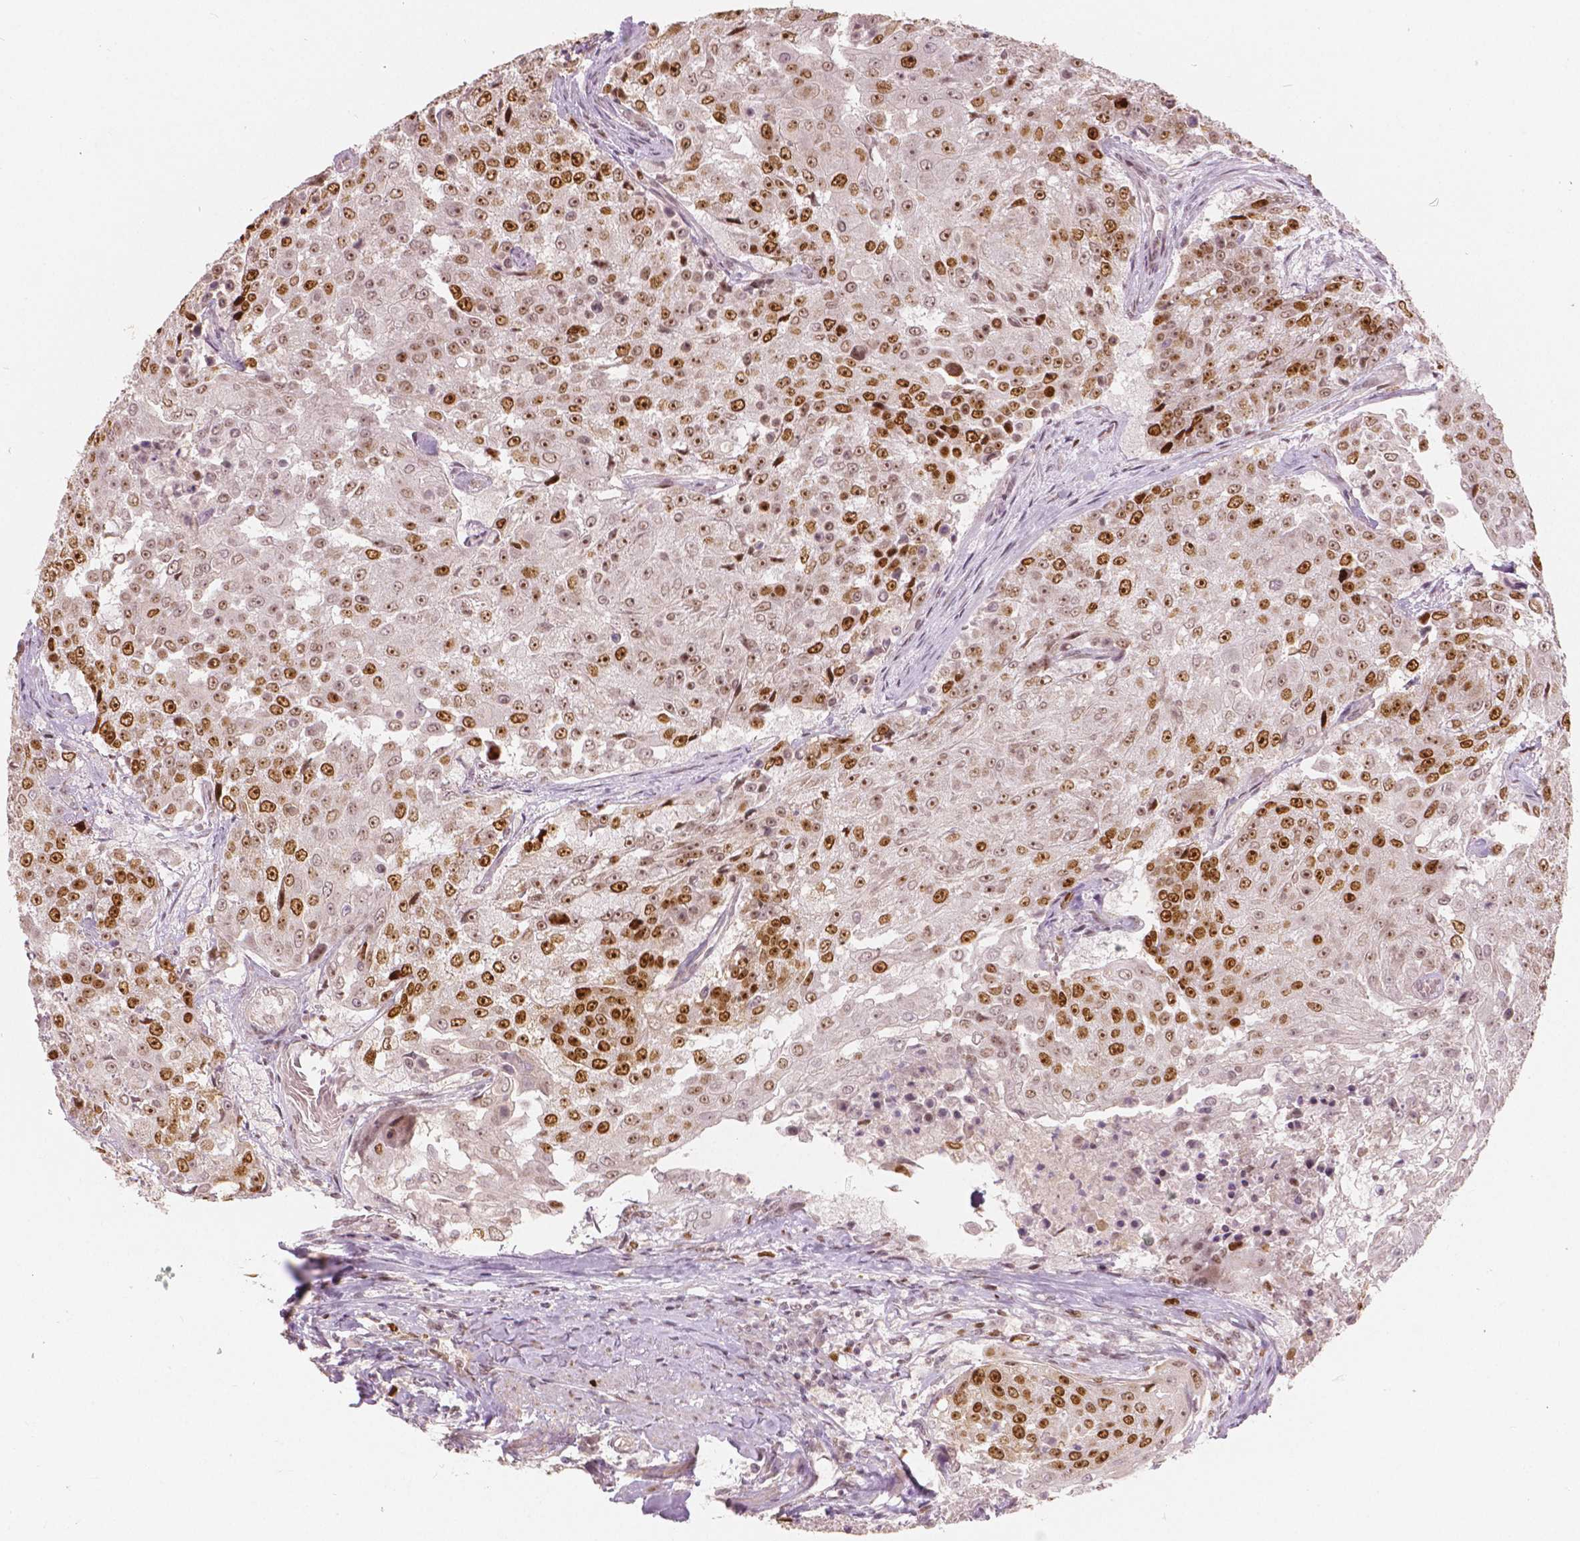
{"staining": {"intensity": "strong", "quantity": "25%-75%", "location": "nuclear"}, "tissue": "urothelial cancer", "cell_type": "Tumor cells", "image_type": "cancer", "snomed": [{"axis": "morphology", "description": "Urothelial carcinoma, High grade"}, {"axis": "topography", "description": "Urinary bladder"}], "caption": "Brown immunohistochemical staining in human urothelial cancer shows strong nuclear staining in approximately 25%-75% of tumor cells.", "gene": "NSD2", "patient": {"sex": "female", "age": 63}}